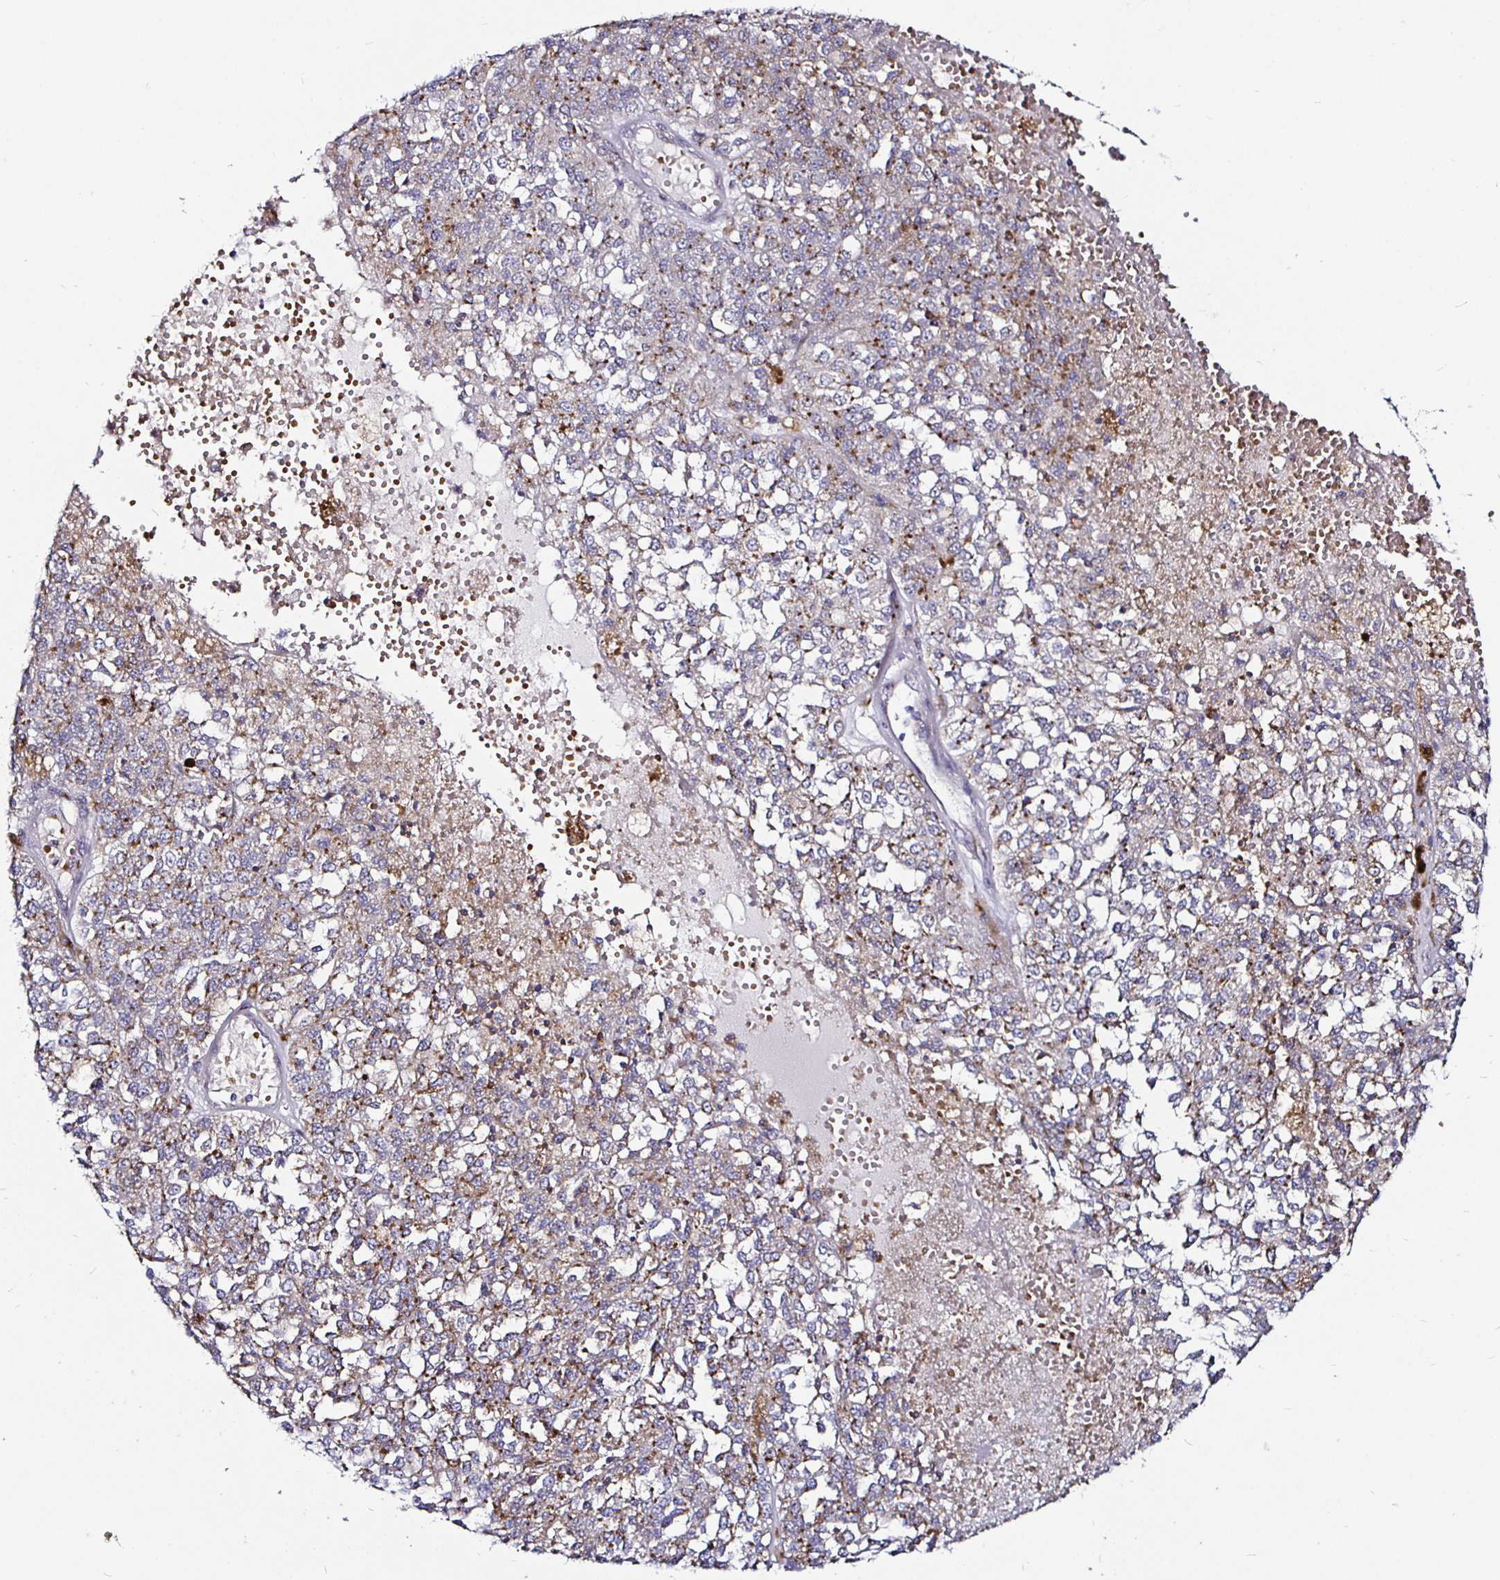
{"staining": {"intensity": "moderate", "quantity": "25%-75%", "location": "cytoplasmic/membranous"}, "tissue": "melanoma", "cell_type": "Tumor cells", "image_type": "cancer", "snomed": [{"axis": "morphology", "description": "Malignant melanoma, Metastatic site"}, {"axis": "topography", "description": "Lymph node"}], "caption": "A micrograph of human malignant melanoma (metastatic site) stained for a protein demonstrates moderate cytoplasmic/membranous brown staining in tumor cells.", "gene": "ATG3", "patient": {"sex": "female", "age": 64}}